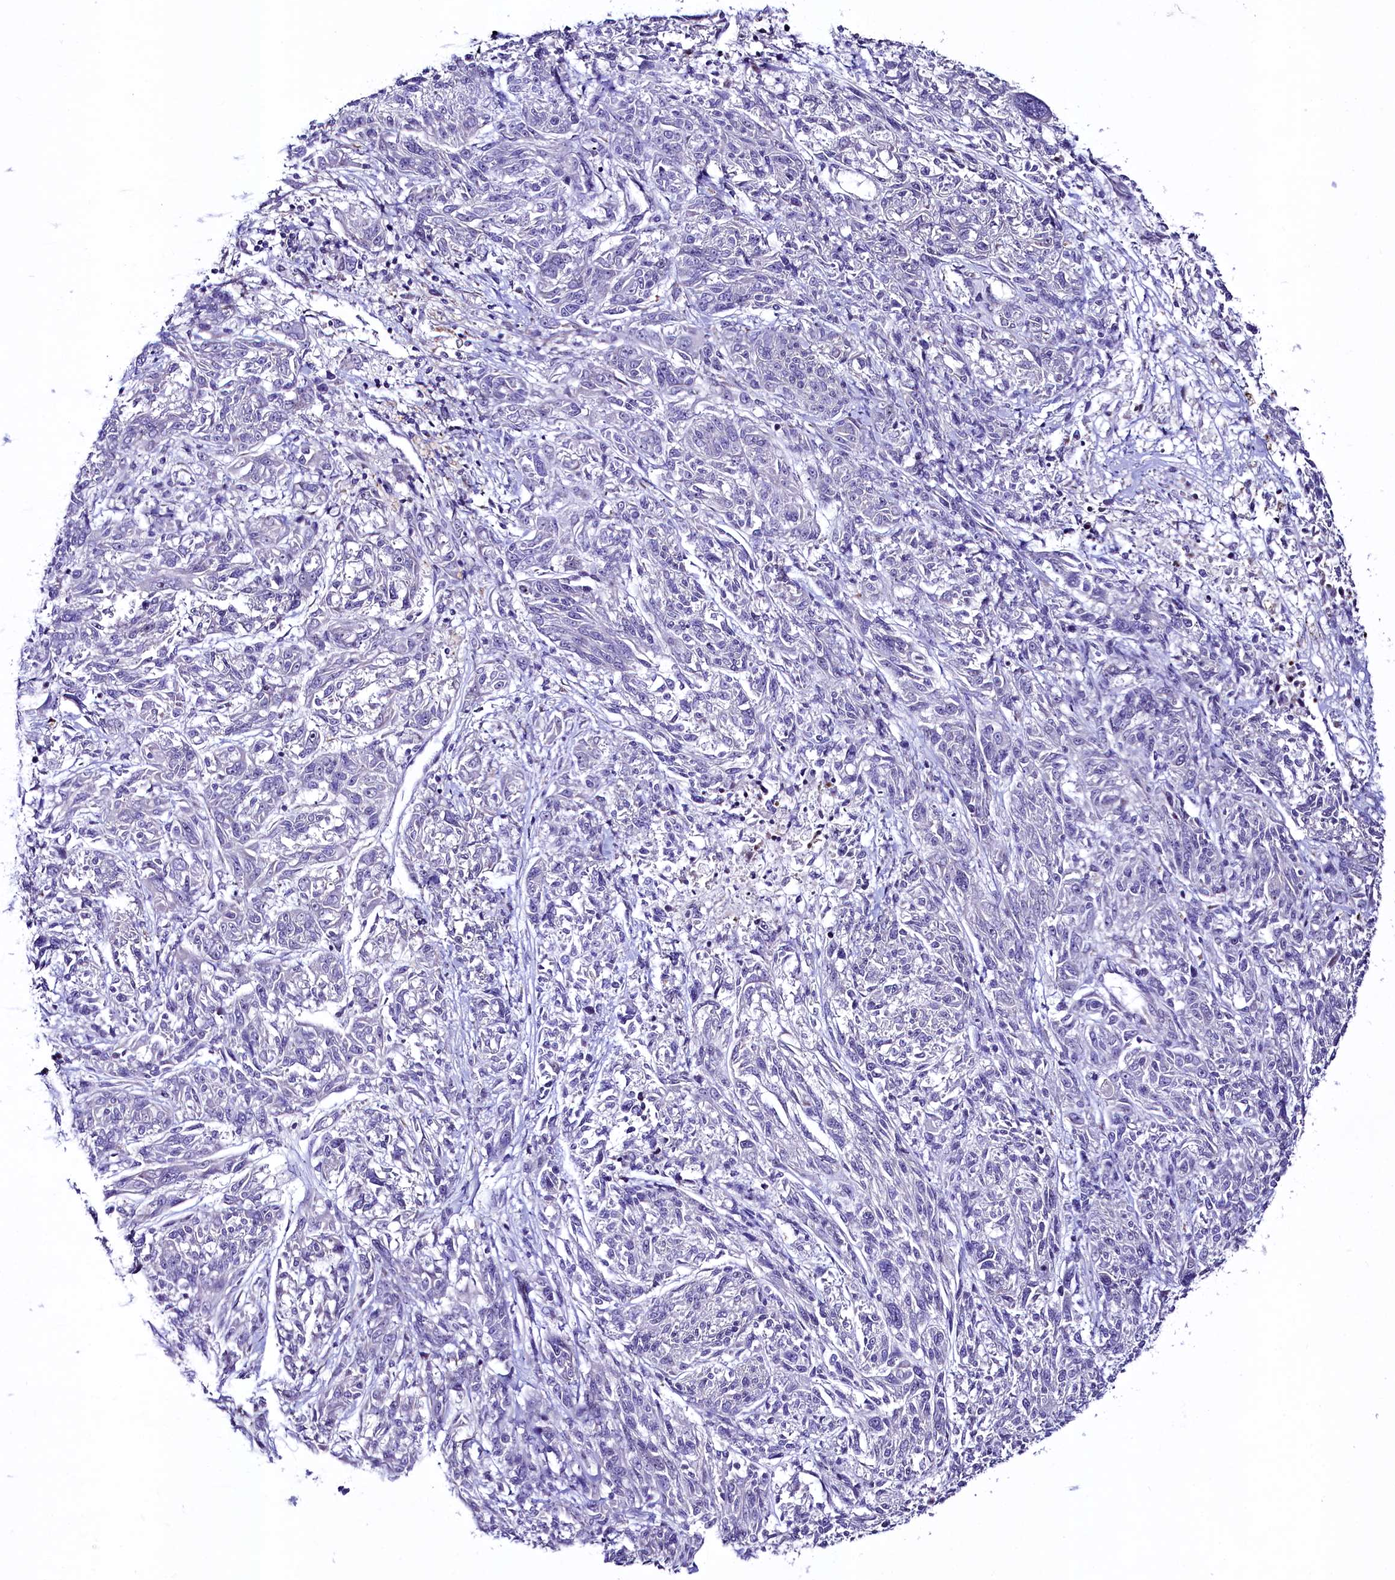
{"staining": {"intensity": "negative", "quantity": "none", "location": "none"}, "tissue": "melanoma", "cell_type": "Tumor cells", "image_type": "cancer", "snomed": [{"axis": "morphology", "description": "Malignant melanoma, NOS"}, {"axis": "topography", "description": "Skin"}], "caption": "Melanoma was stained to show a protein in brown. There is no significant expression in tumor cells.", "gene": "LEUTX", "patient": {"sex": "male", "age": 53}}